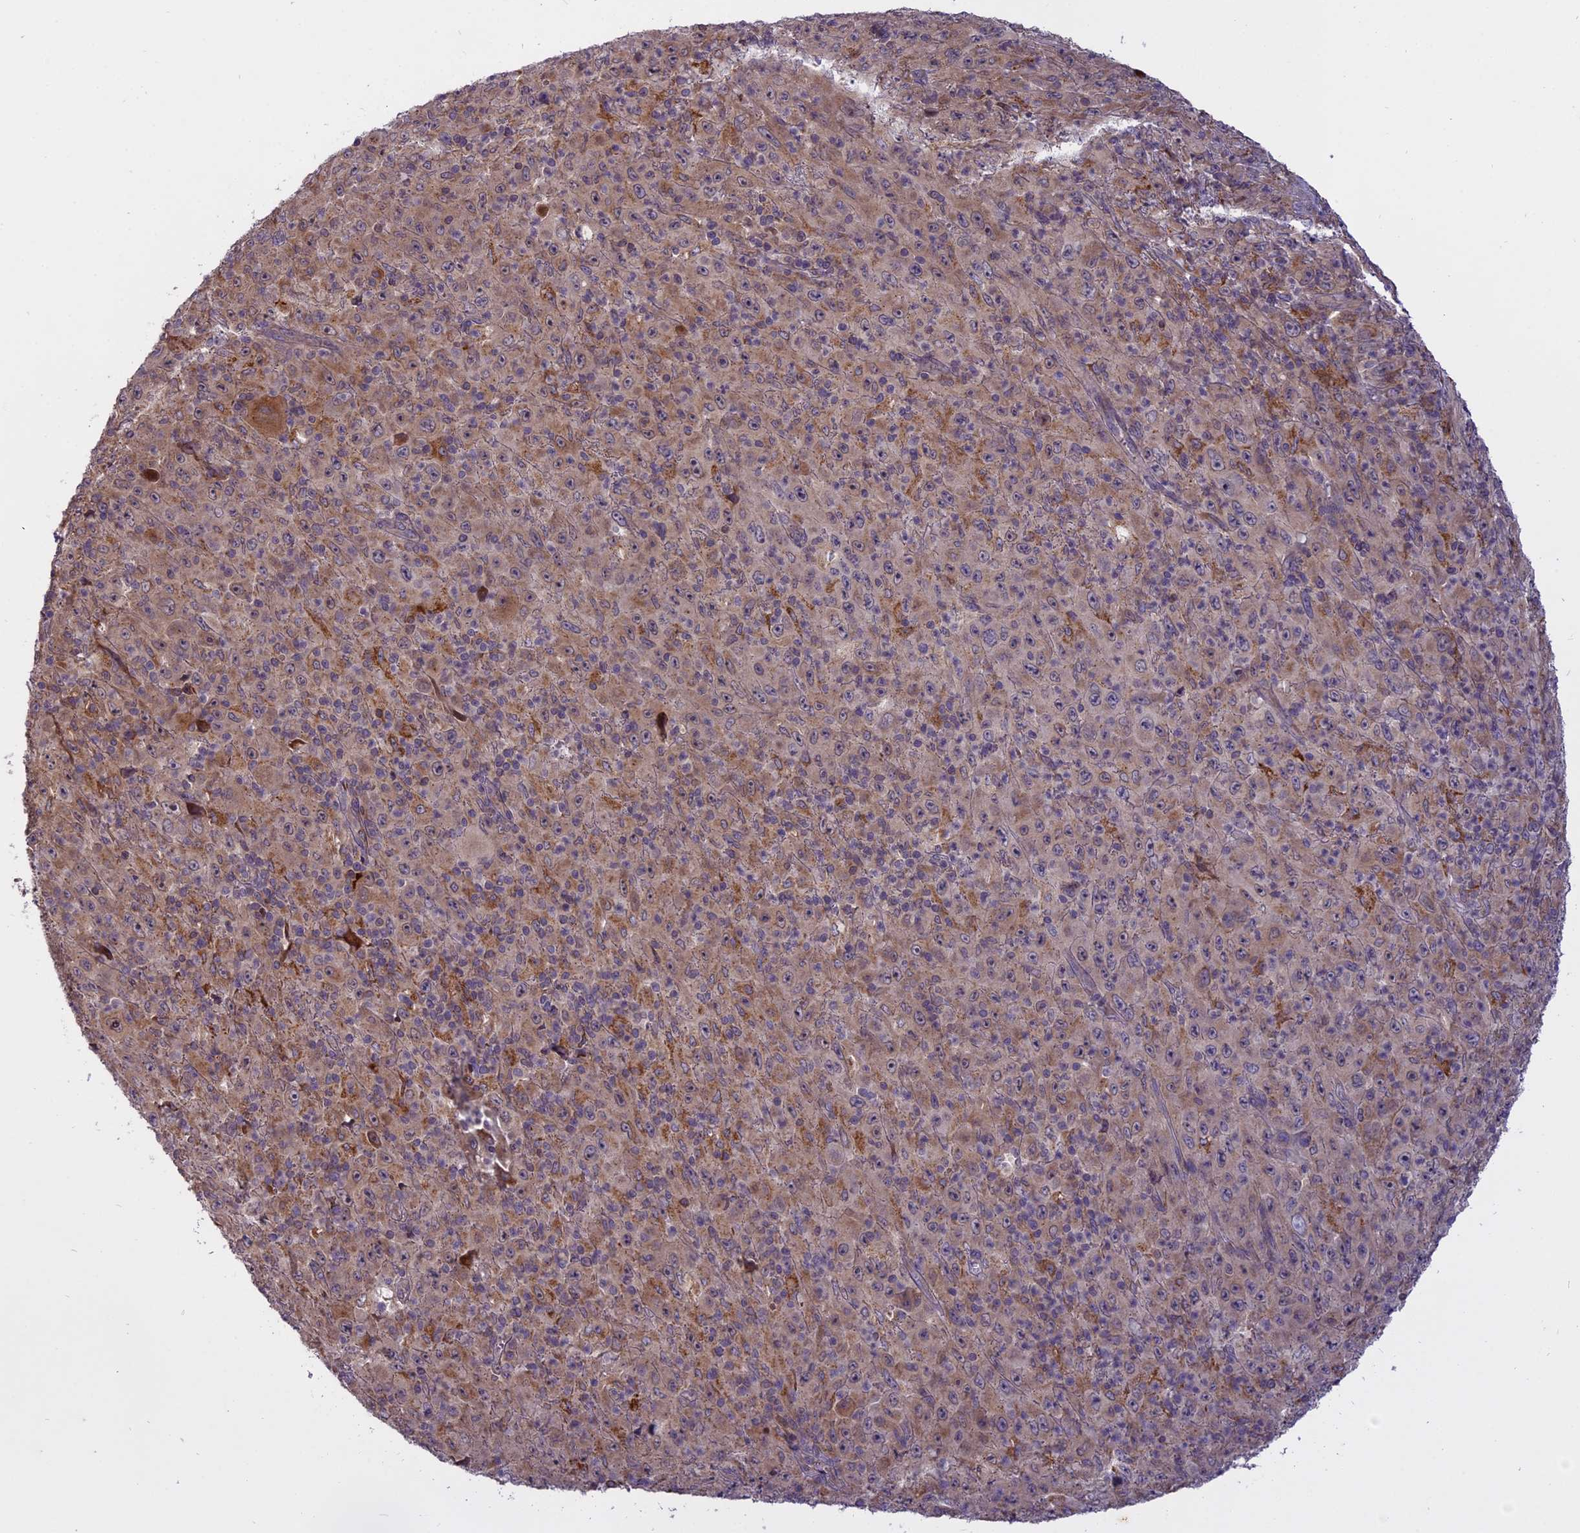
{"staining": {"intensity": "weak", "quantity": ">75%", "location": "cytoplasmic/membranous"}, "tissue": "melanoma", "cell_type": "Tumor cells", "image_type": "cancer", "snomed": [{"axis": "morphology", "description": "Malignant melanoma, Metastatic site"}, {"axis": "topography", "description": "Skin"}], "caption": "The photomicrograph displays staining of melanoma, revealing weak cytoplasmic/membranous protein positivity (brown color) within tumor cells.", "gene": "MEMO1", "patient": {"sex": "female", "age": 56}}